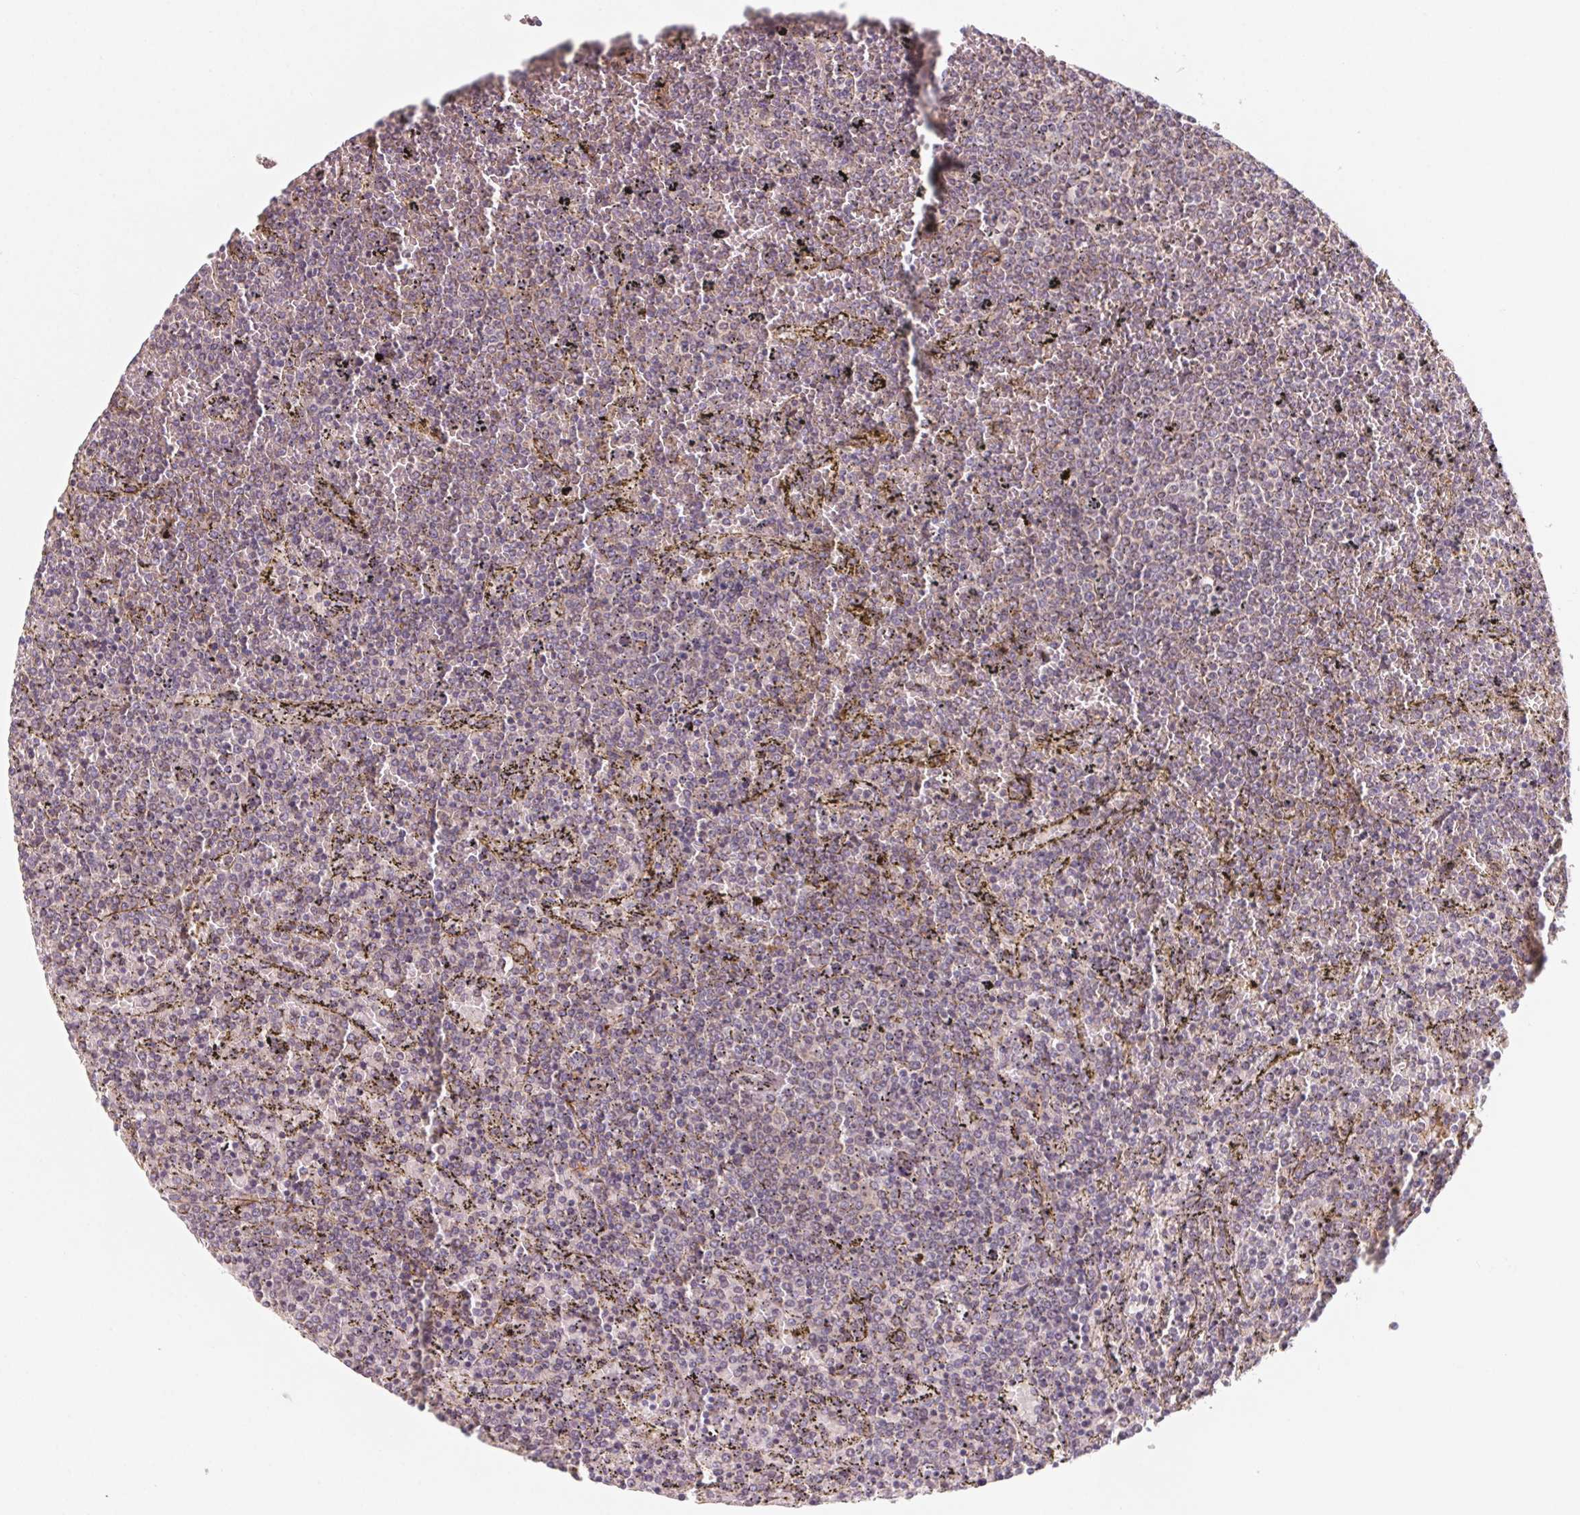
{"staining": {"intensity": "negative", "quantity": "none", "location": "none"}, "tissue": "lymphoma", "cell_type": "Tumor cells", "image_type": "cancer", "snomed": [{"axis": "morphology", "description": "Malignant lymphoma, non-Hodgkin's type, Low grade"}, {"axis": "topography", "description": "Spleen"}], "caption": "Tumor cells are negative for brown protein staining in low-grade malignant lymphoma, non-Hodgkin's type.", "gene": "CCDC112", "patient": {"sex": "female", "age": 77}}